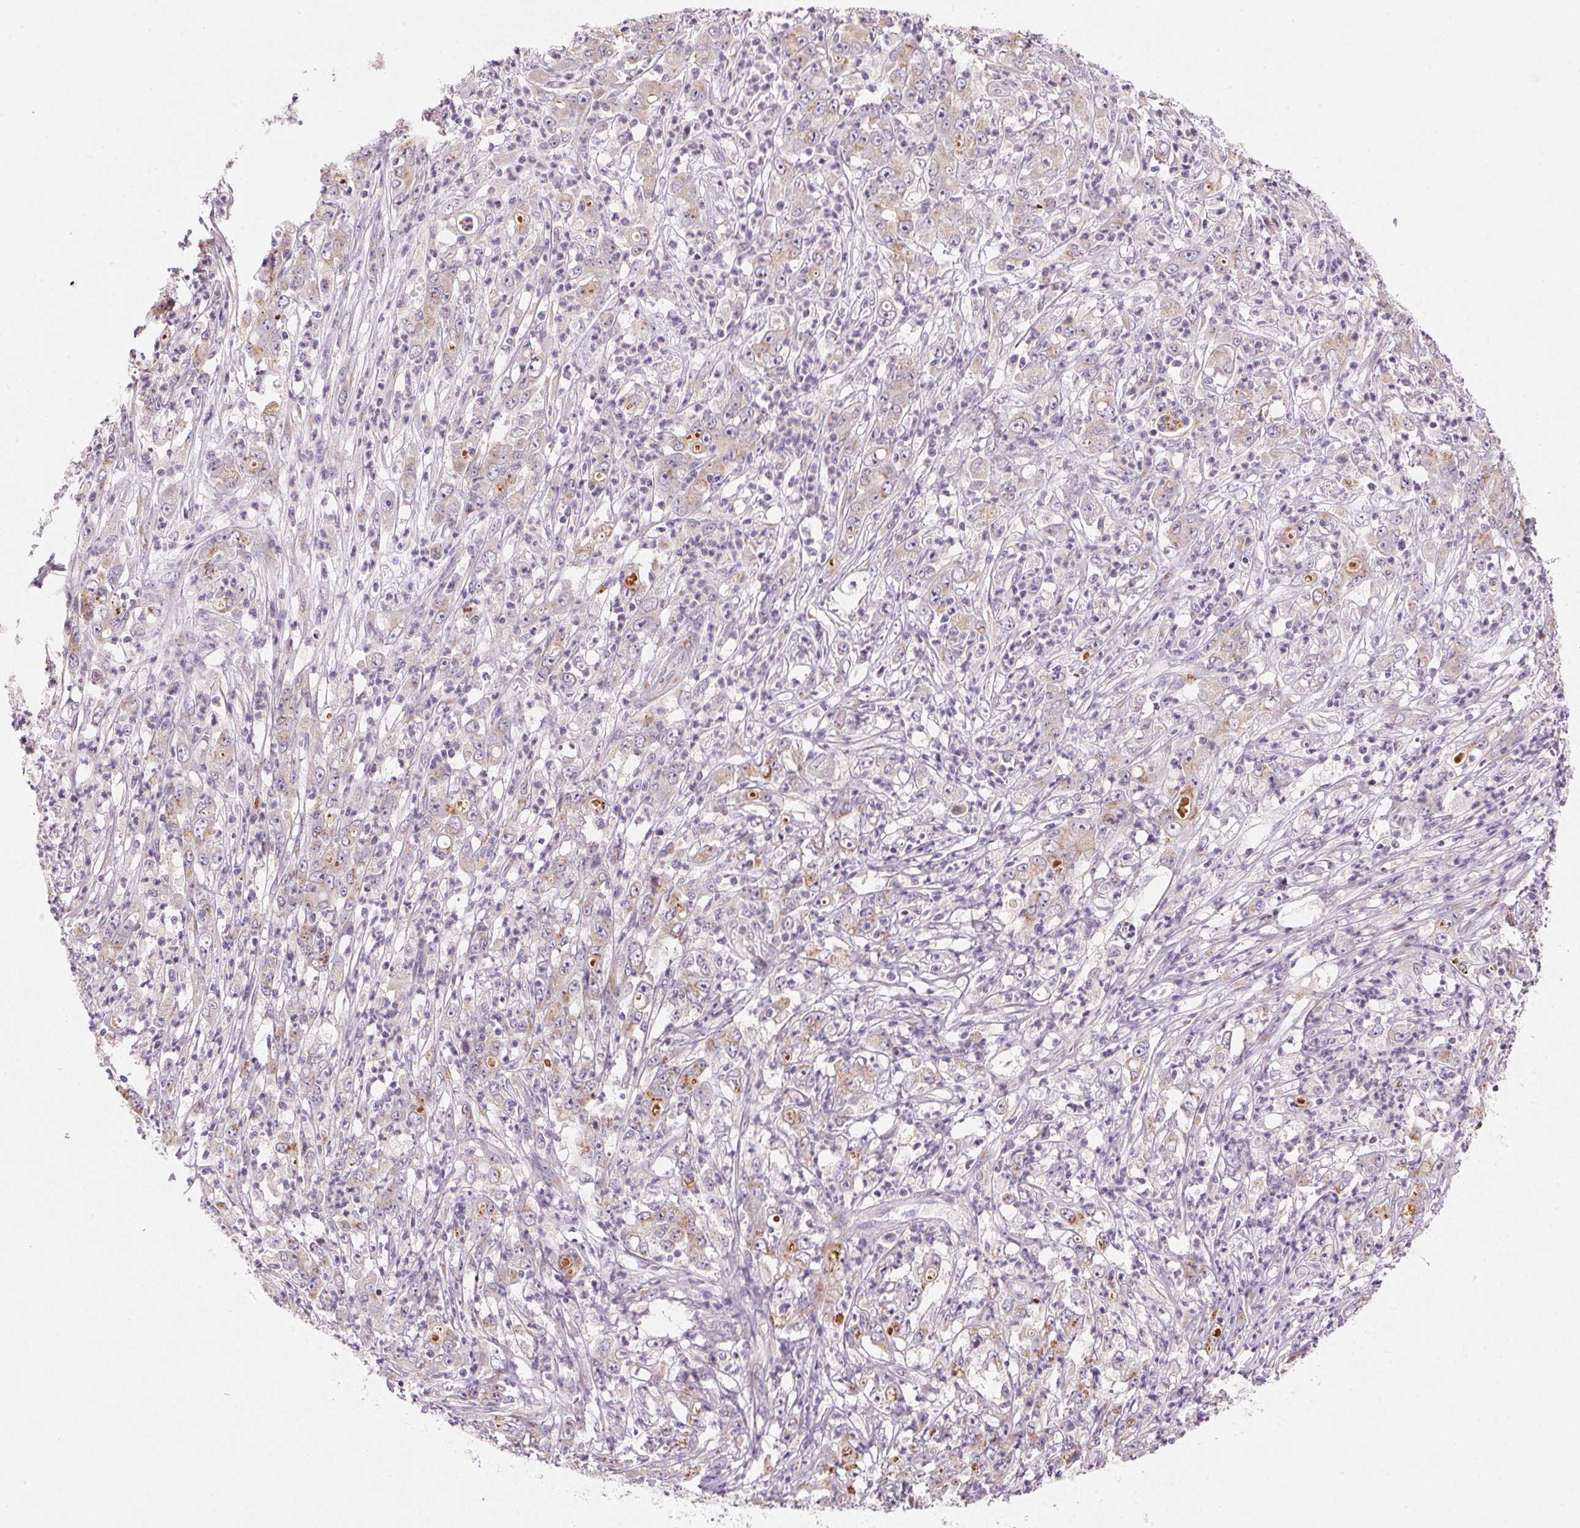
{"staining": {"intensity": "weak", "quantity": "<25%", "location": "cytoplasmic/membranous"}, "tissue": "stomach cancer", "cell_type": "Tumor cells", "image_type": "cancer", "snomed": [{"axis": "morphology", "description": "Adenocarcinoma, NOS"}, {"axis": "topography", "description": "Stomach, lower"}], "caption": "Immunohistochemistry image of neoplastic tissue: stomach adenocarcinoma stained with DAB (3,3'-diaminobenzidine) demonstrates no significant protein expression in tumor cells.", "gene": "DRAM2", "patient": {"sex": "female", "age": 71}}